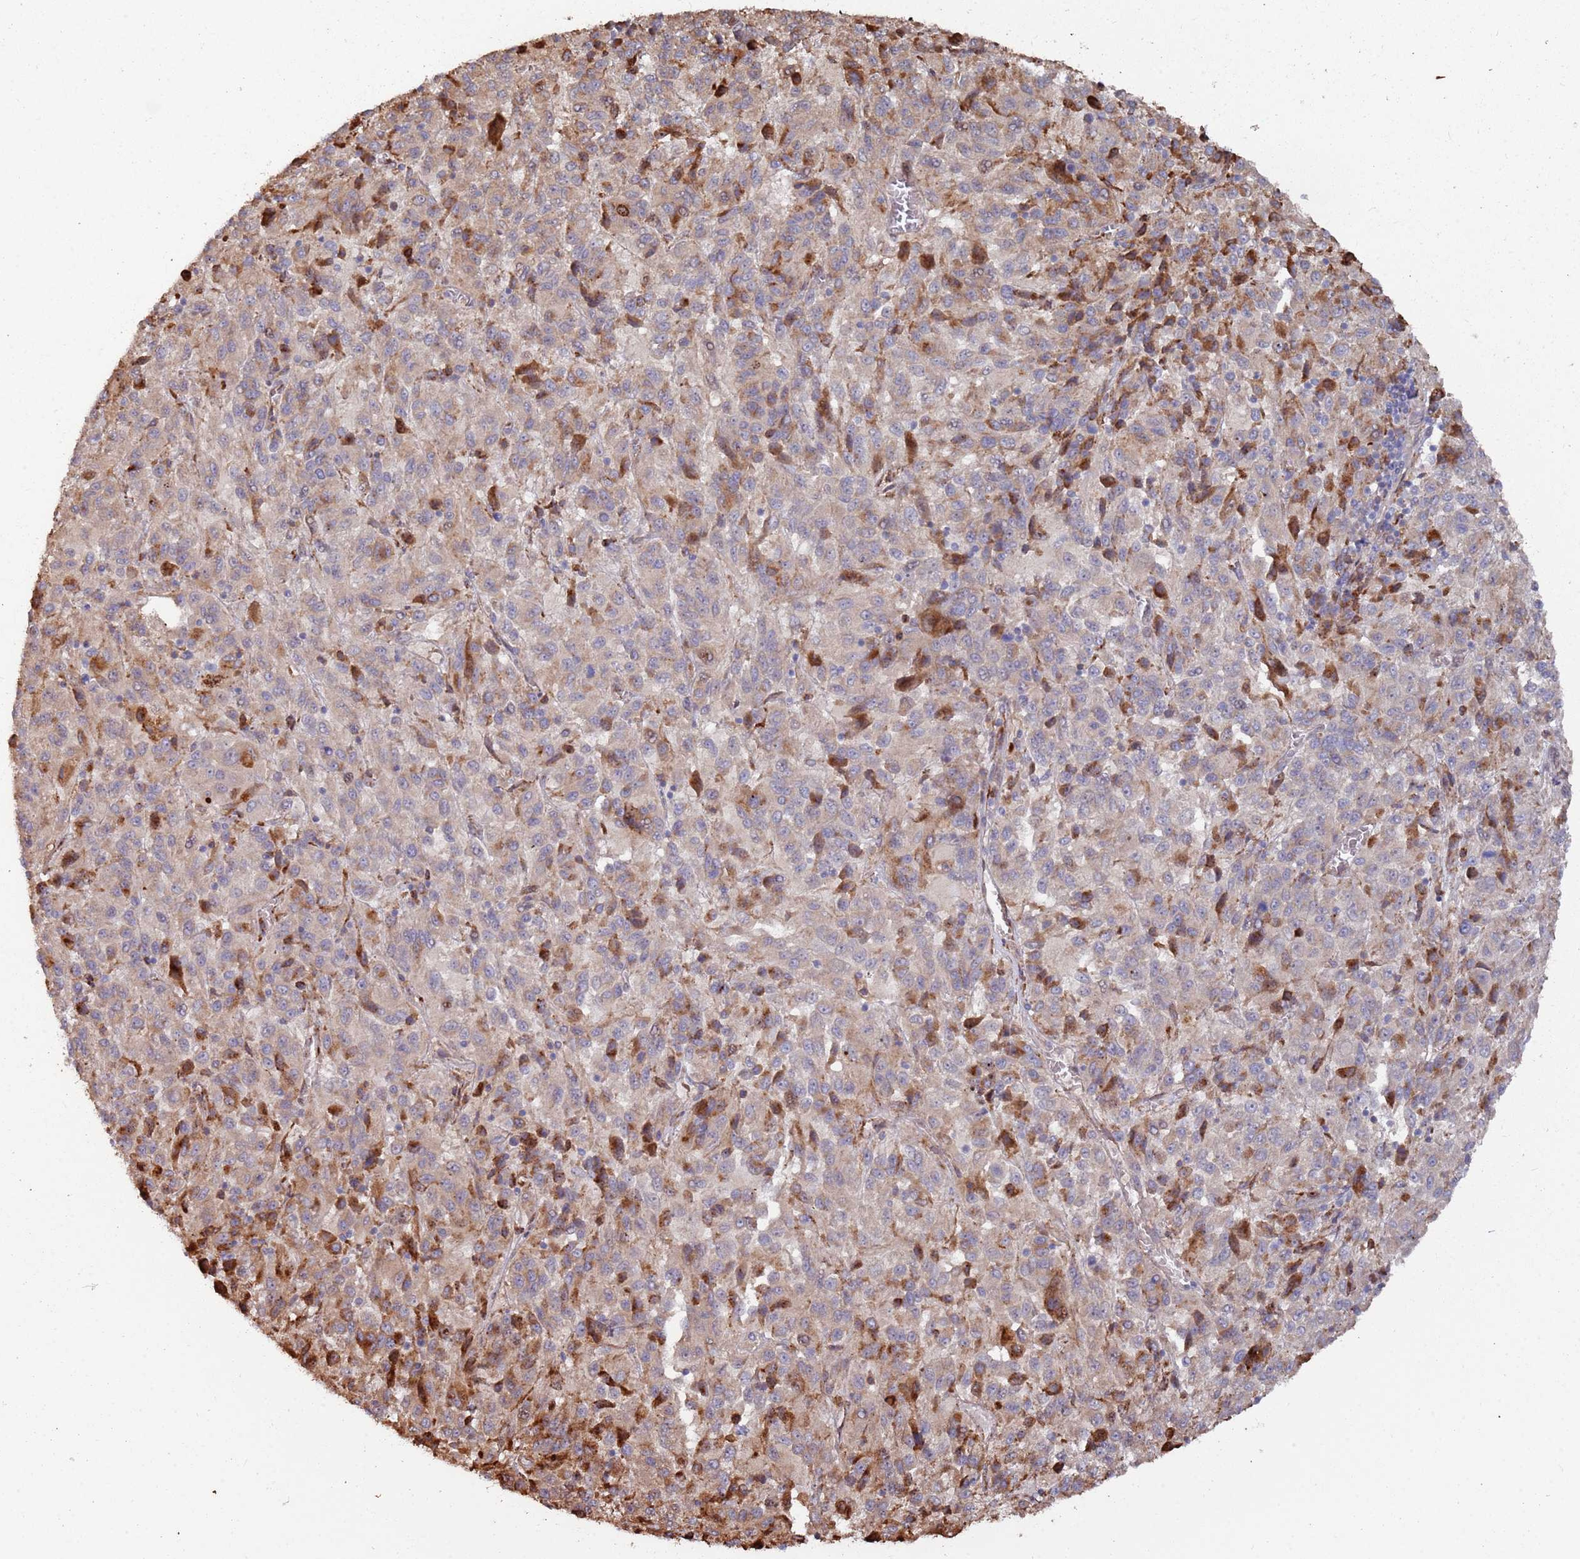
{"staining": {"intensity": "strong", "quantity": "25%-75%", "location": "cytoplasmic/membranous"}, "tissue": "melanoma", "cell_type": "Tumor cells", "image_type": "cancer", "snomed": [{"axis": "morphology", "description": "Malignant melanoma, Metastatic site"}, {"axis": "topography", "description": "Lung"}], "caption": "Malignant melanoma (metastatic site) stained for a protein (brown) shows strong cytoplasmic/membranous positive staining in approximately 25%-75% of tumor cells.", "gene": "LACC1", "patient": {"sex": "male", "age": 64}}